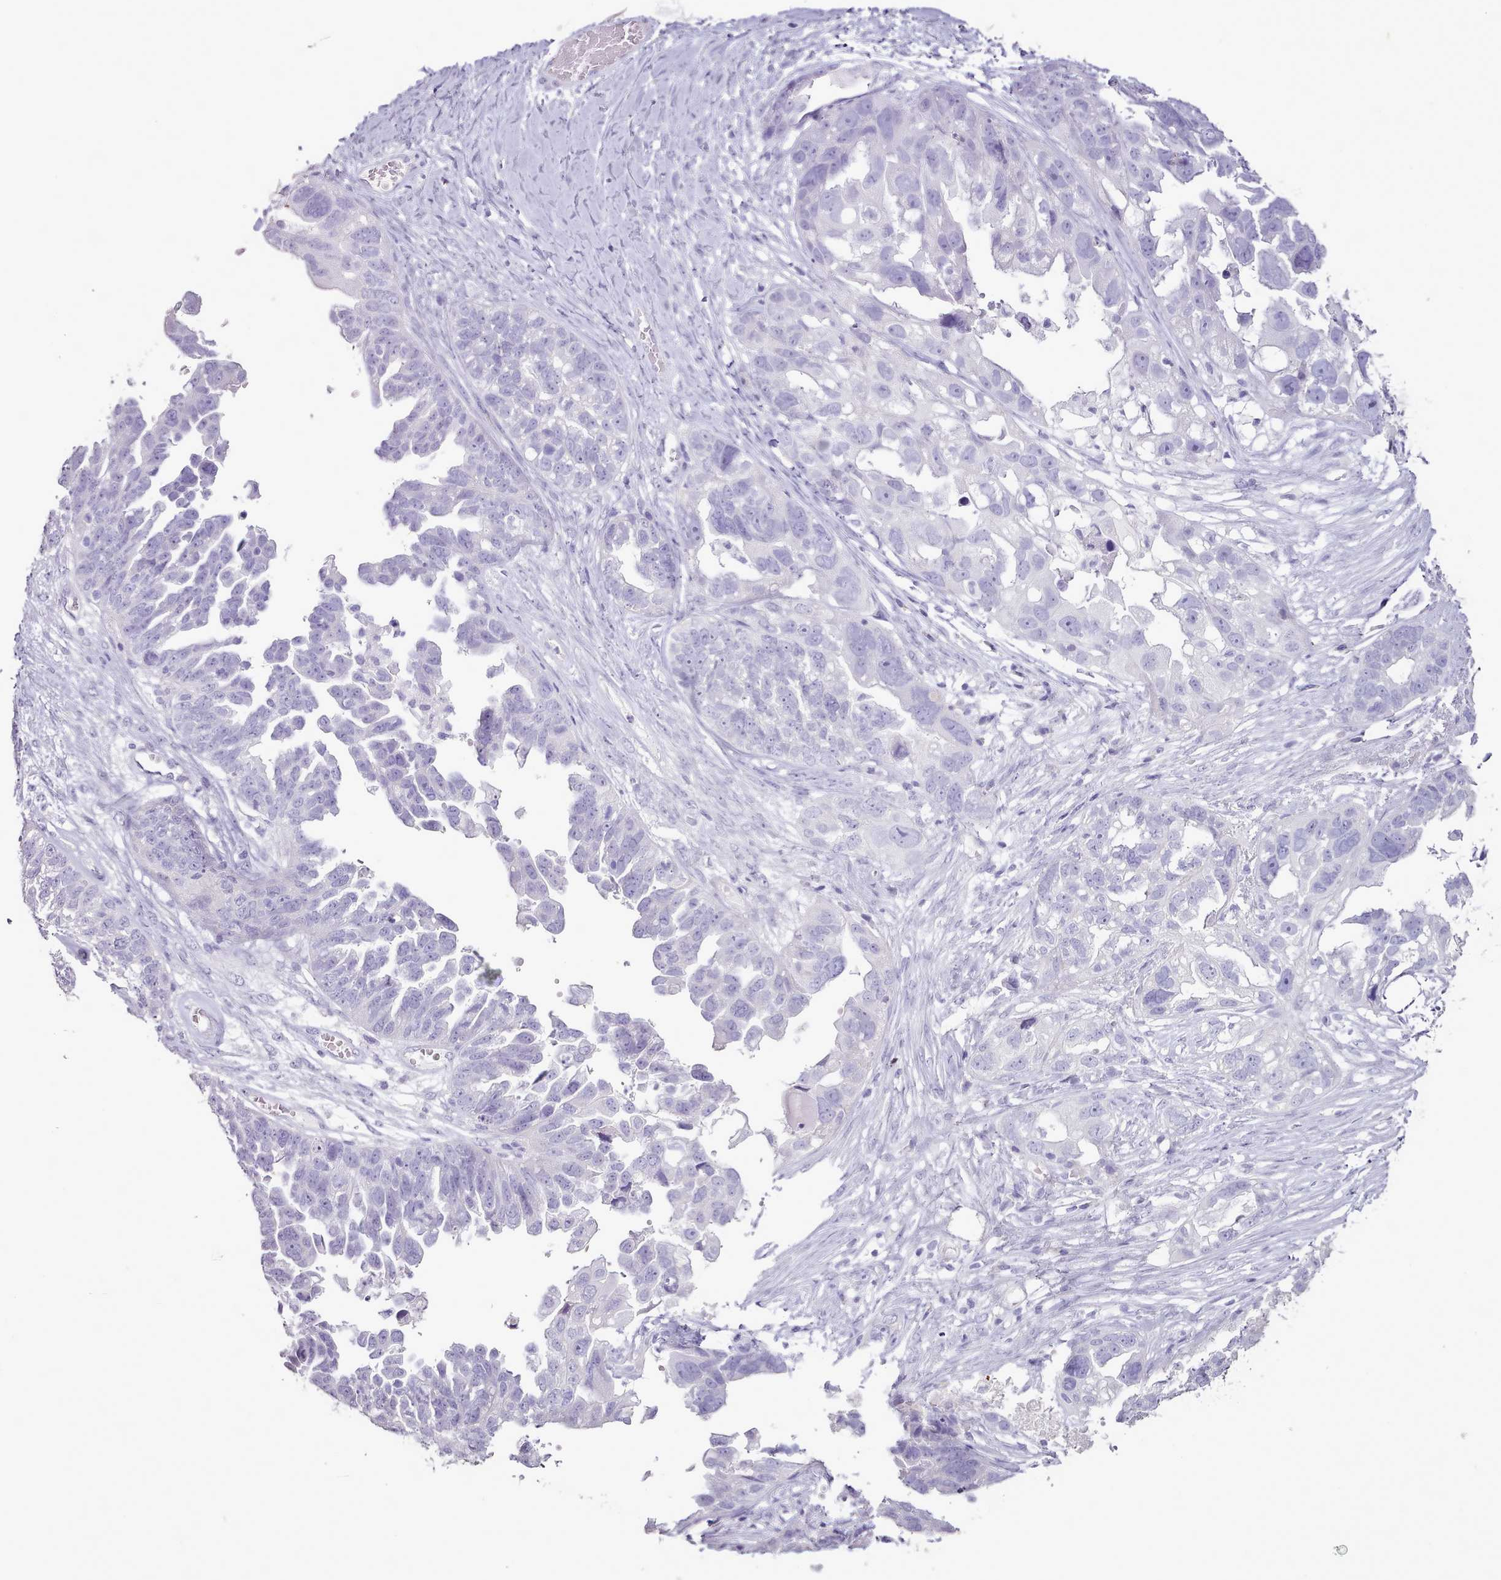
{"staining": {"intensity": "negative", "quantity": "none", "location": "none"}, "tissue": "ovarian cancer", "cell_type": "Tumor cells", "image_type": "cancer", "snomed": [{"axis": "morphology", "description": "Cystadenocarcinoma, serous, NOS"}, {"axis": "topography", "description": "Ovary"}], "caption": "This is a micrograph of immunohistochemistry staining of ovarian cancer (serous cystadenocarcinoma), which shows no staining in tumor cells. (DAB IHC visualized using brightfield microscopy, high magnification).", "gene": "BLOC1S2", "patient": {"sex": "female", "age": 79}}